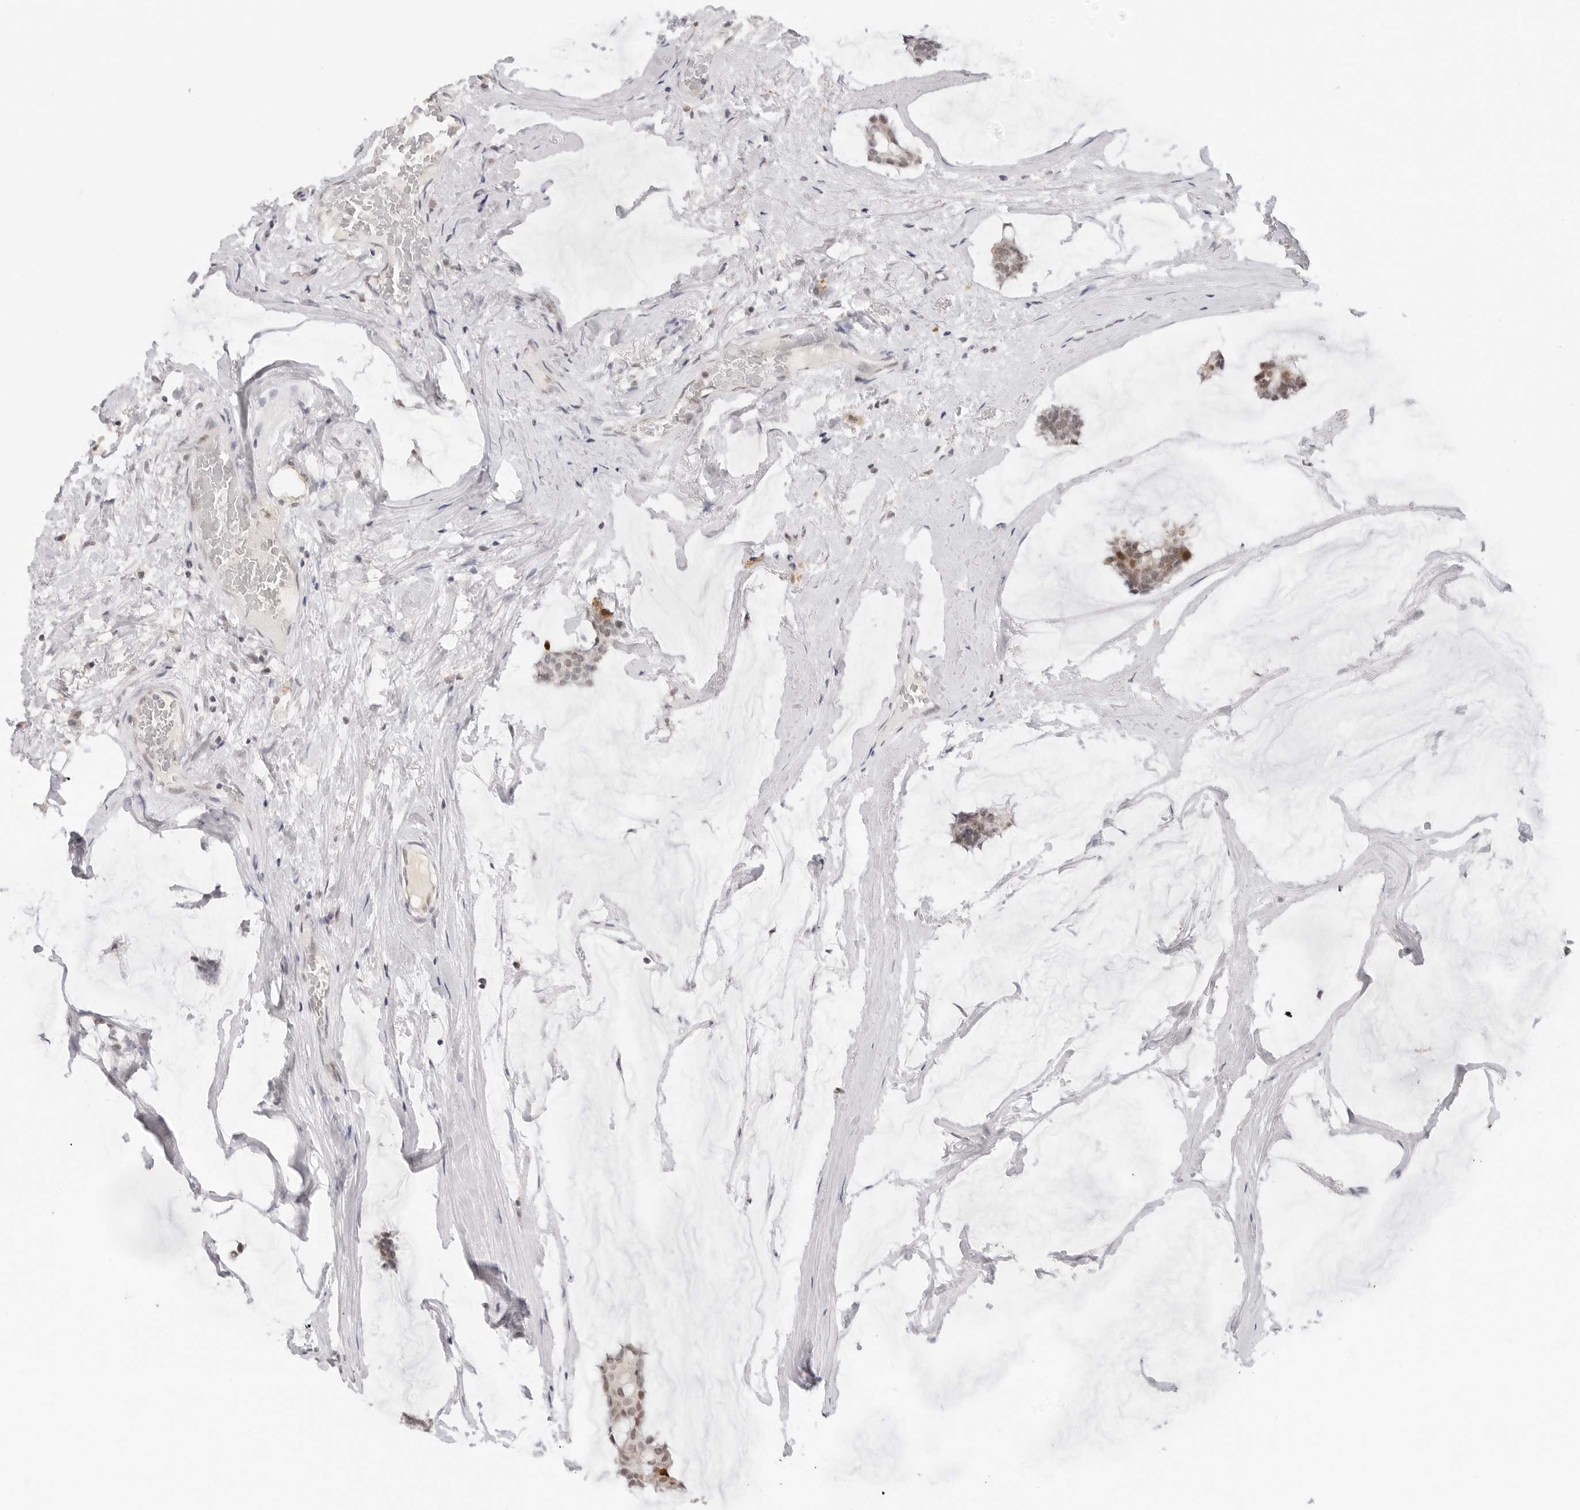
{"staining": {"intensity": "moderate", "quantity": "25%-75%", "location": "nuclear"}, "tissue": "breast cancer", "cell_type": "Tumor cells", "image_type": "cancer", "snomed": [{"axis": "morphology", "description": "Duct carcinoma"}, {"axis": "topography", "description": "Breast"}], "caption": "High-power microscopy captured an immunohistochemistry micrograph of invasive ductal carcinoma (breast), revealing moderate nuclear positivity in about 25%-75% of tumor cells. The protein is stained brown, and the nuclei are stained in blue (DAB (3,3'-diaminobenzidine) IHC with brightfield microscopy, high magnification).", "gene": "MSH6", "patient": {"sex": "female", "age": 93}}